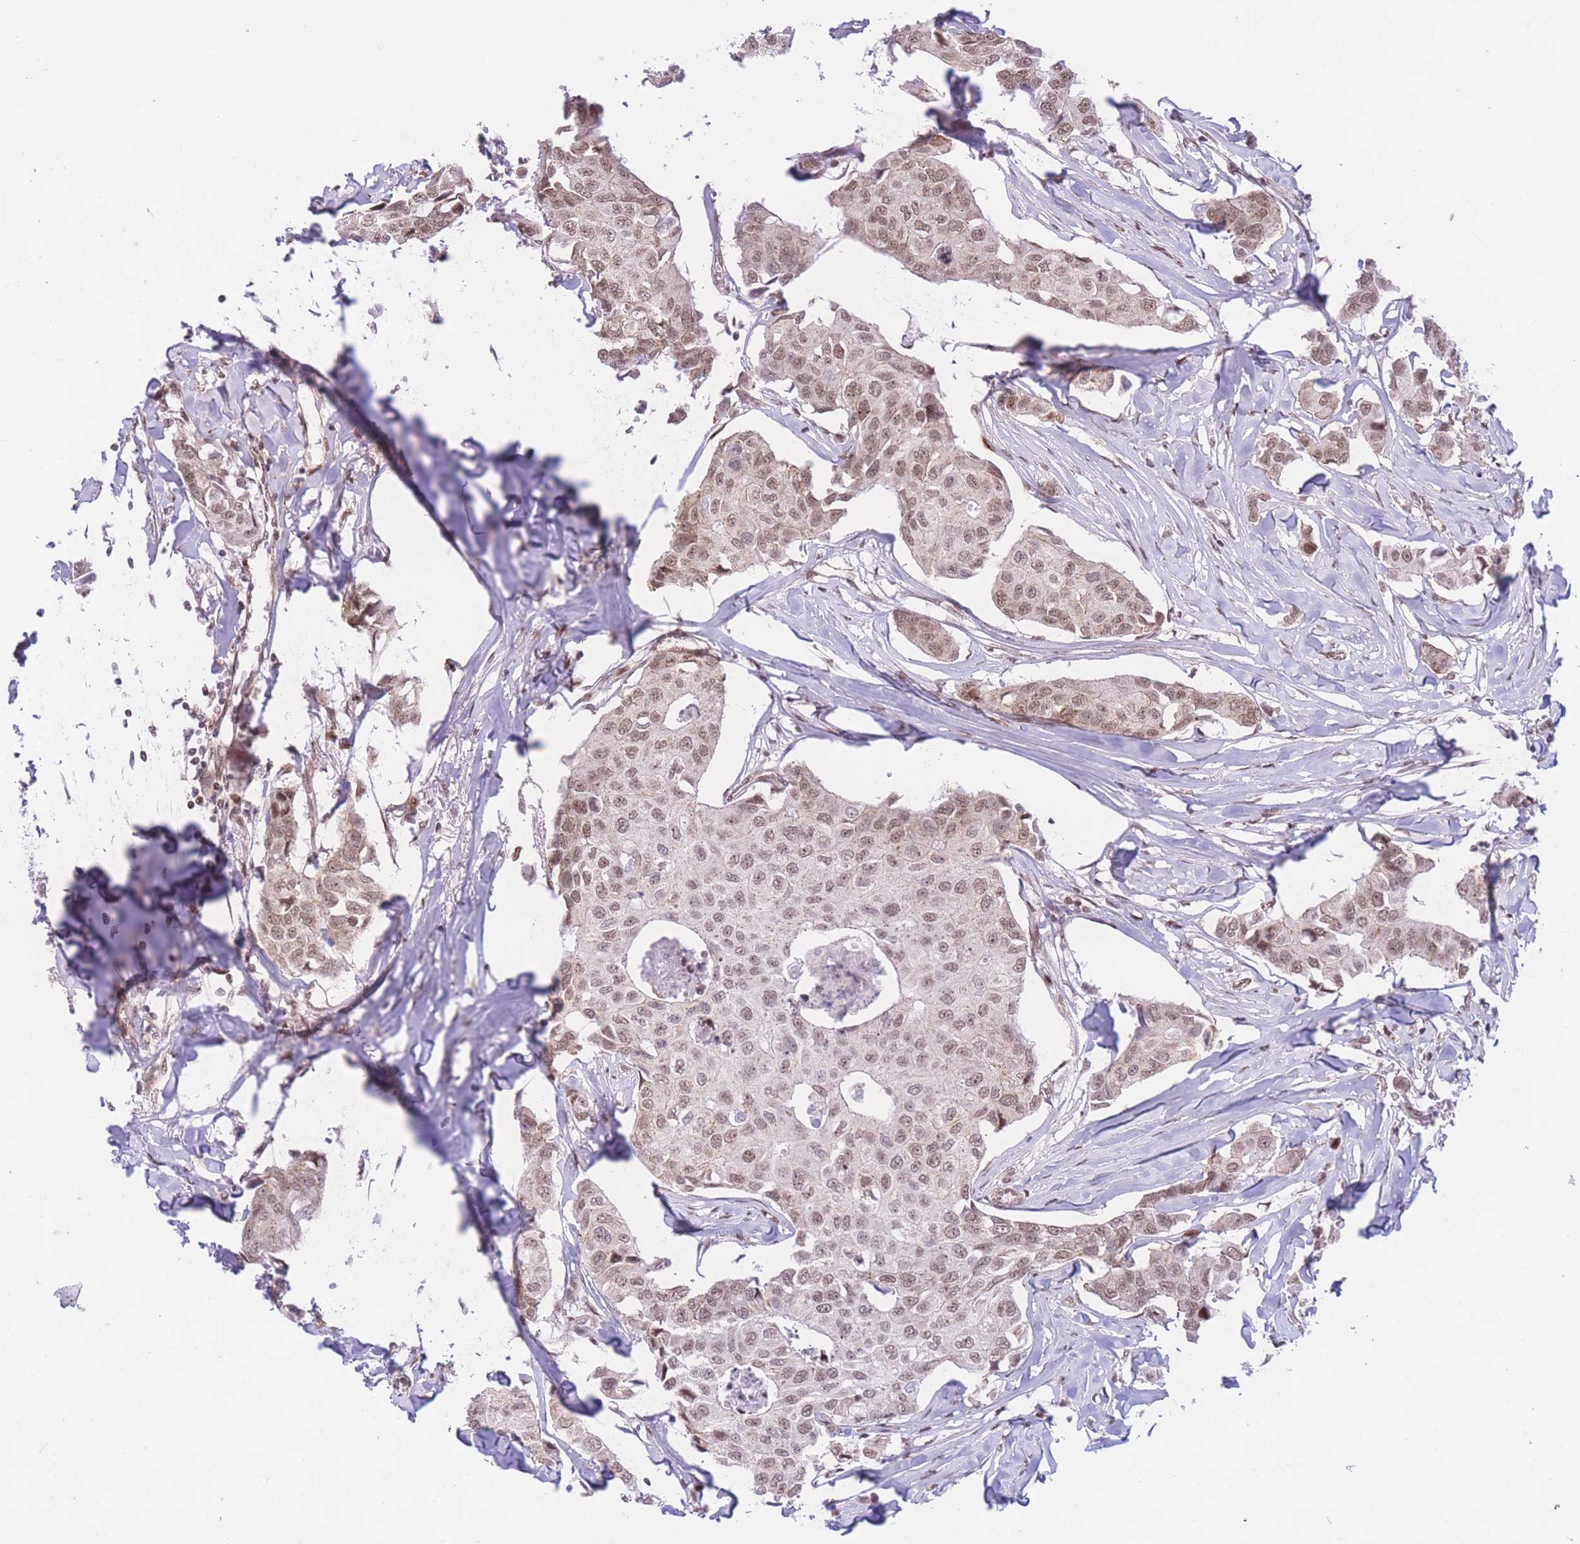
{"staining": {"intensity": "moderate", "quantity": ">75%", "location": "nuclear"}, "tissue": "breast cancer", "cell_type": "Tumor cells", "image_type": "cancer", "snomed": [{"axis": "morphology", "description": "Duct carcinoma"}, {"axis": "topography", "description": "Breast"}], "caption": "Brown immunohistochemical staining in human breast invasive ductal carcinoma exhibits moderate nuclear expression in approximately >75% of tumor cells.", "gene": "PCIF1", "patient": {"sex": "female", "age": 80}}